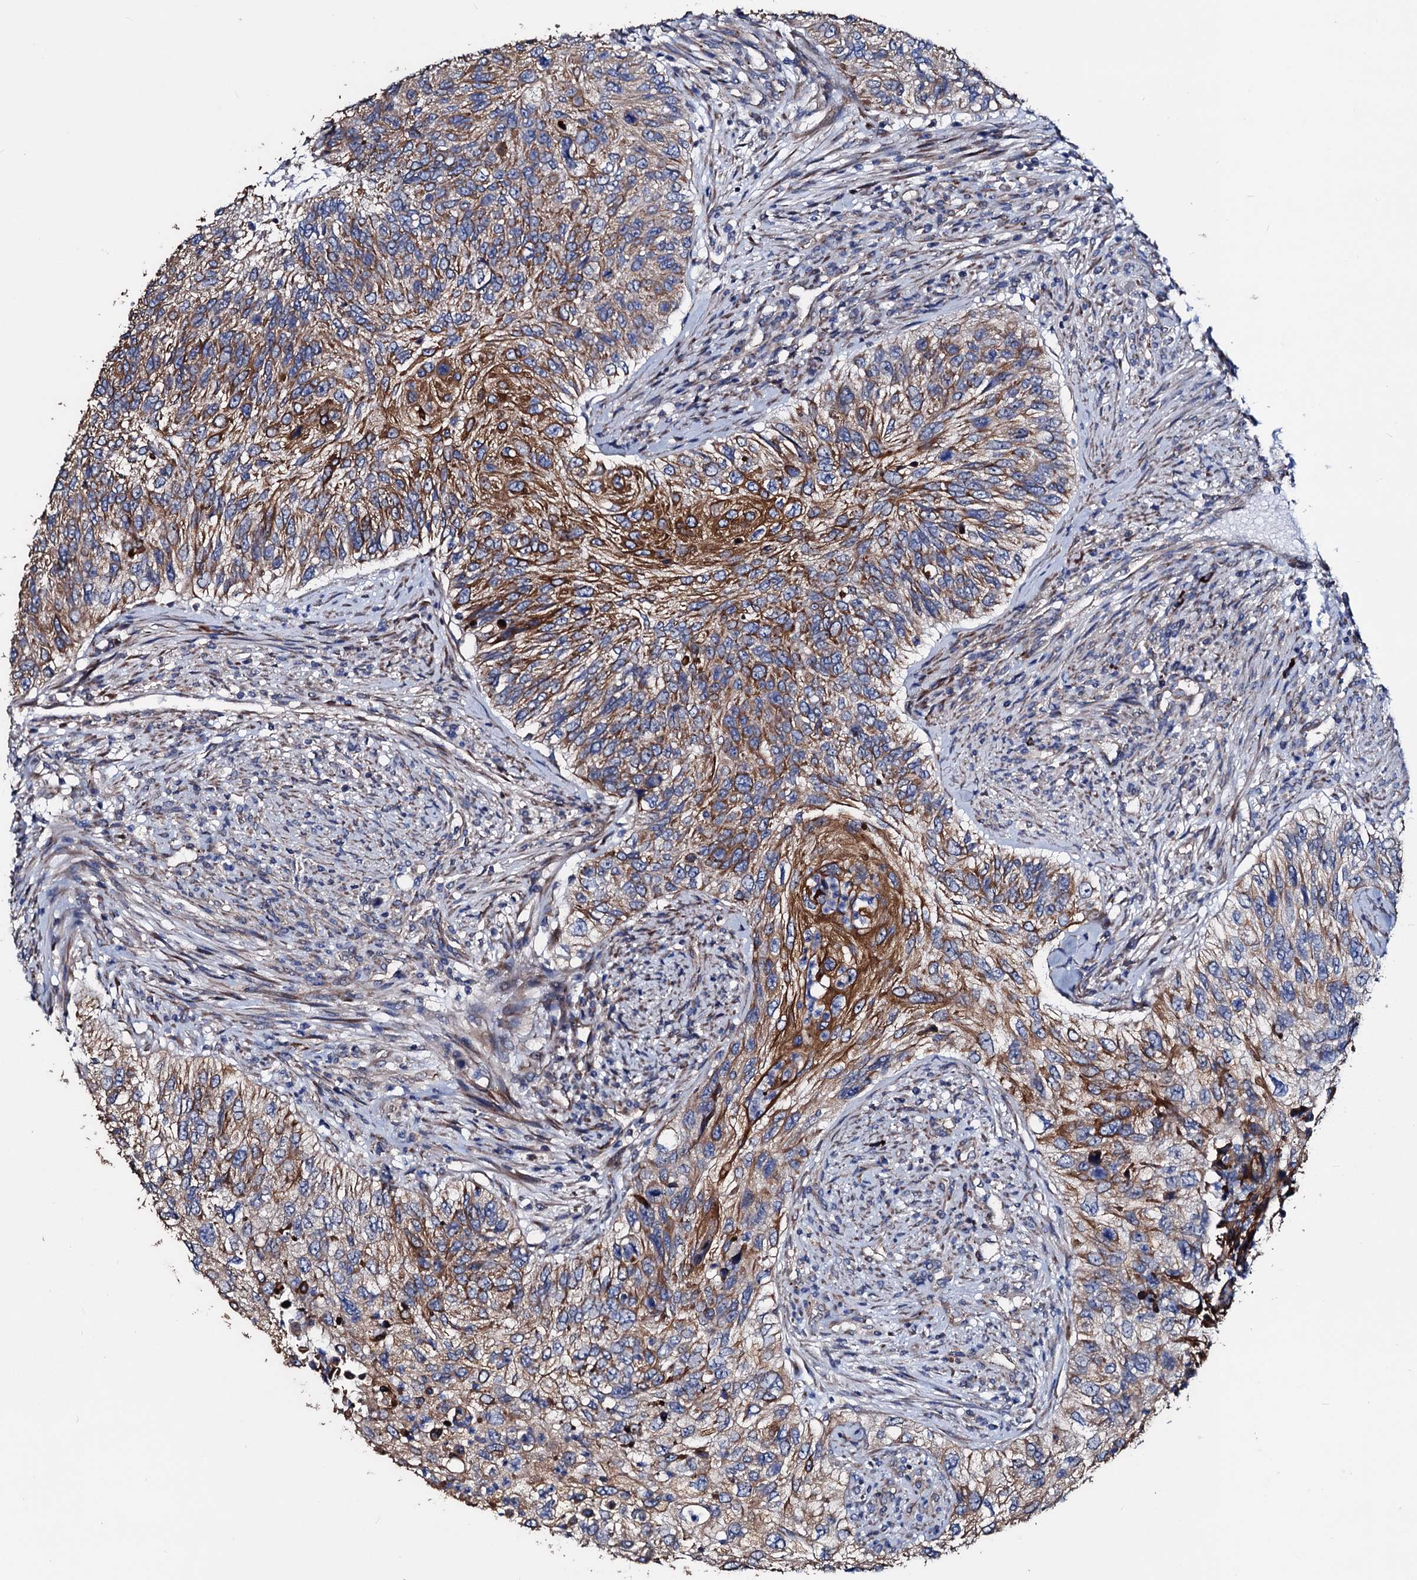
{"staining": {"intensity": "strong", "quantity": "25%-75%", "location": "cytoplasmic/membranous"}, "tissue": "urothelial cancer", "cell_type": "Tumor cells", "image_type": "cancer", "snomed": [{"axis": "morphology", "description": "Urothelial carcinoma, High grade"}, {"axis": "topography", "description": "Urinary bladder"}], "caption": "There is high levels of strong cytoplasmic/membranous staining in tumor cells of urothelial cancer, as demonstrated by immunohistochemical staining (brown color).", "gene": "AKAP11", "patient": {"sex": "female", "age": 60}}